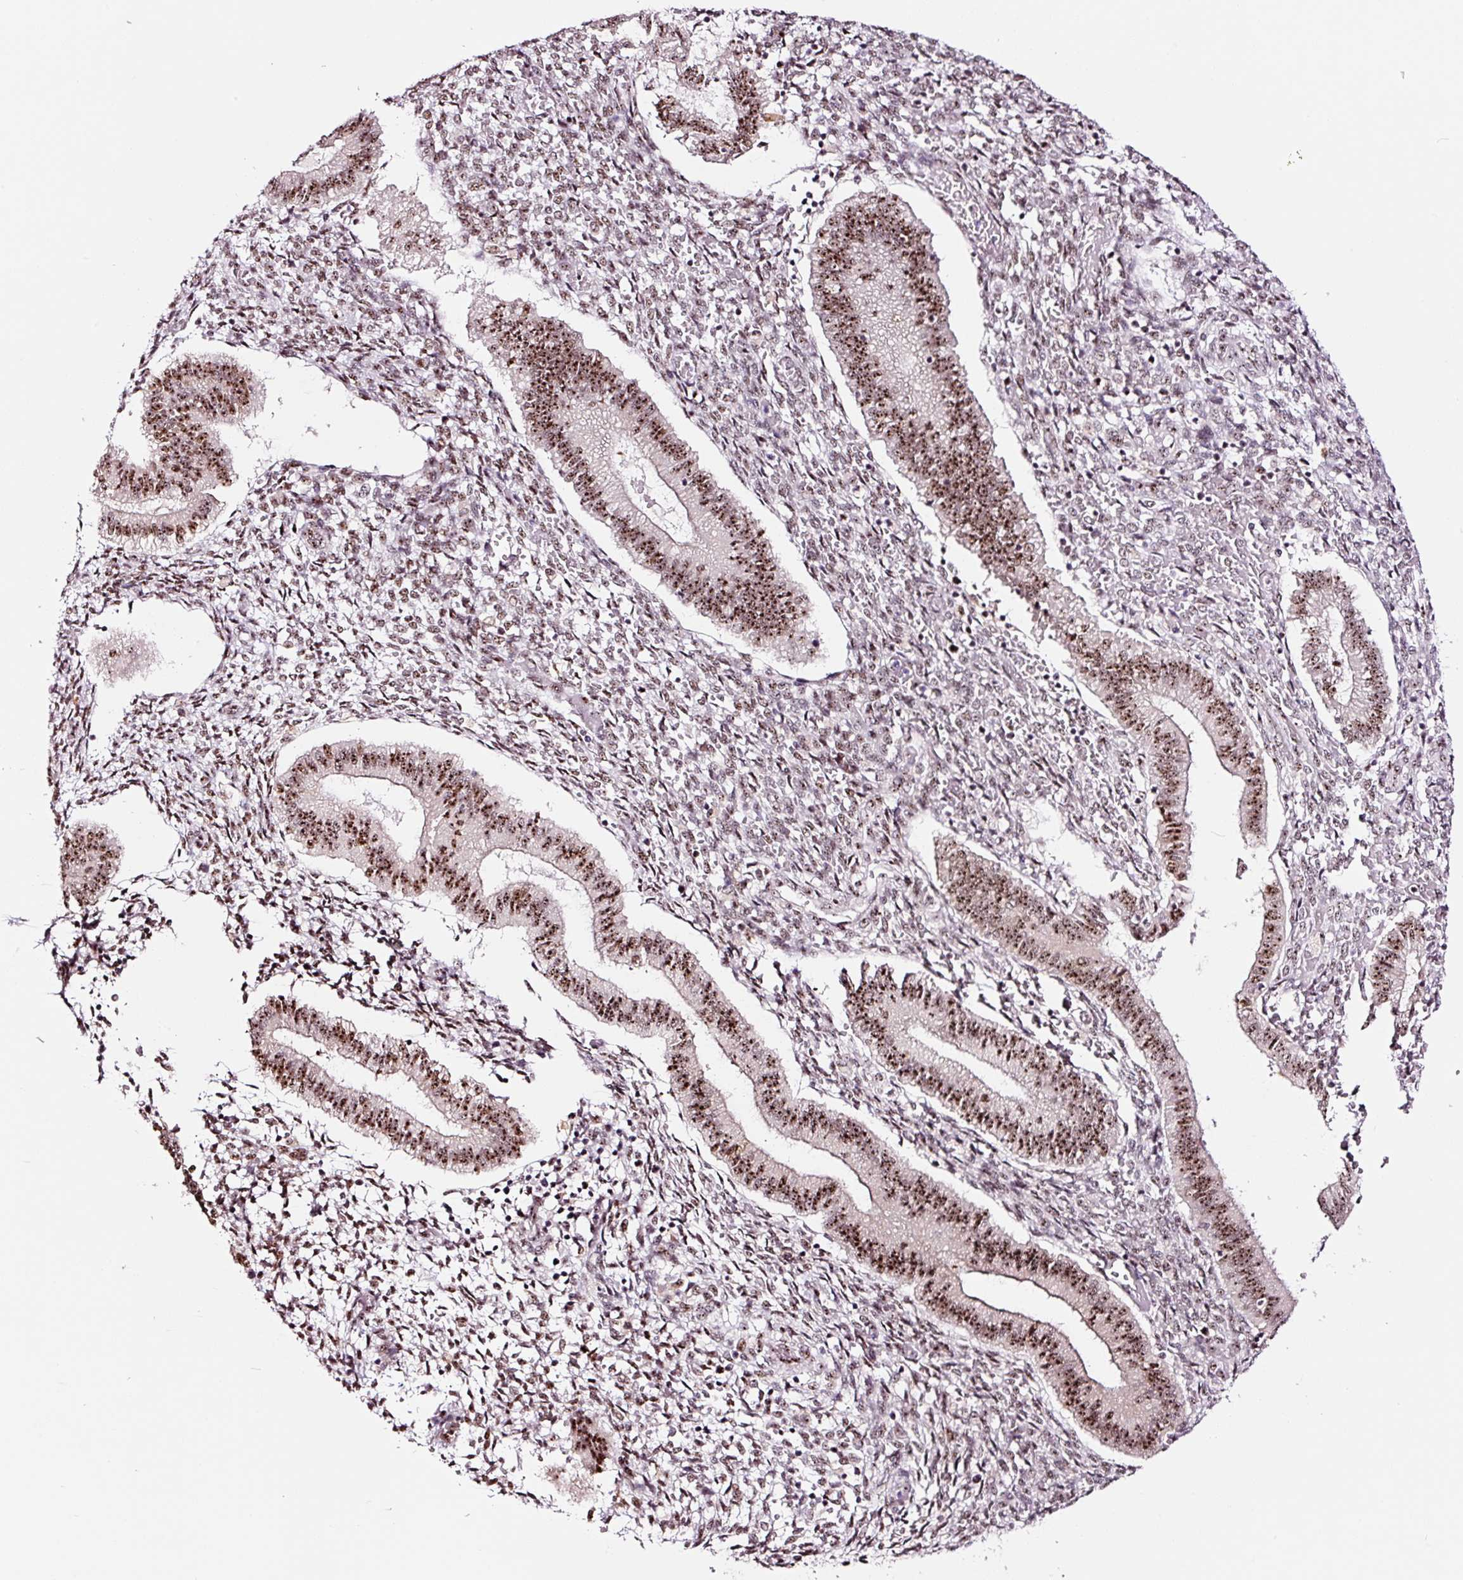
{"staining": {"intensity": "moderate", "quantity": "25%-75%", "location": "nuclear"}, "tissue": "endometrium", "cell_type": "Cells in endometrial stroma", "image_type": "normal", "snomed": [{"axis": "morphology", "description": "Normal tissue, NOS"}, {"axis": "topography", "description": "Endometrium"}], "caption": "Moderate nuclear protein staining is identified in about 25%-75% of cells in endometrial stroma in endometrium. Nuclei are stained in blue.", "gene": "GNL3", "patient": {"sex": "female", "age": 25}}